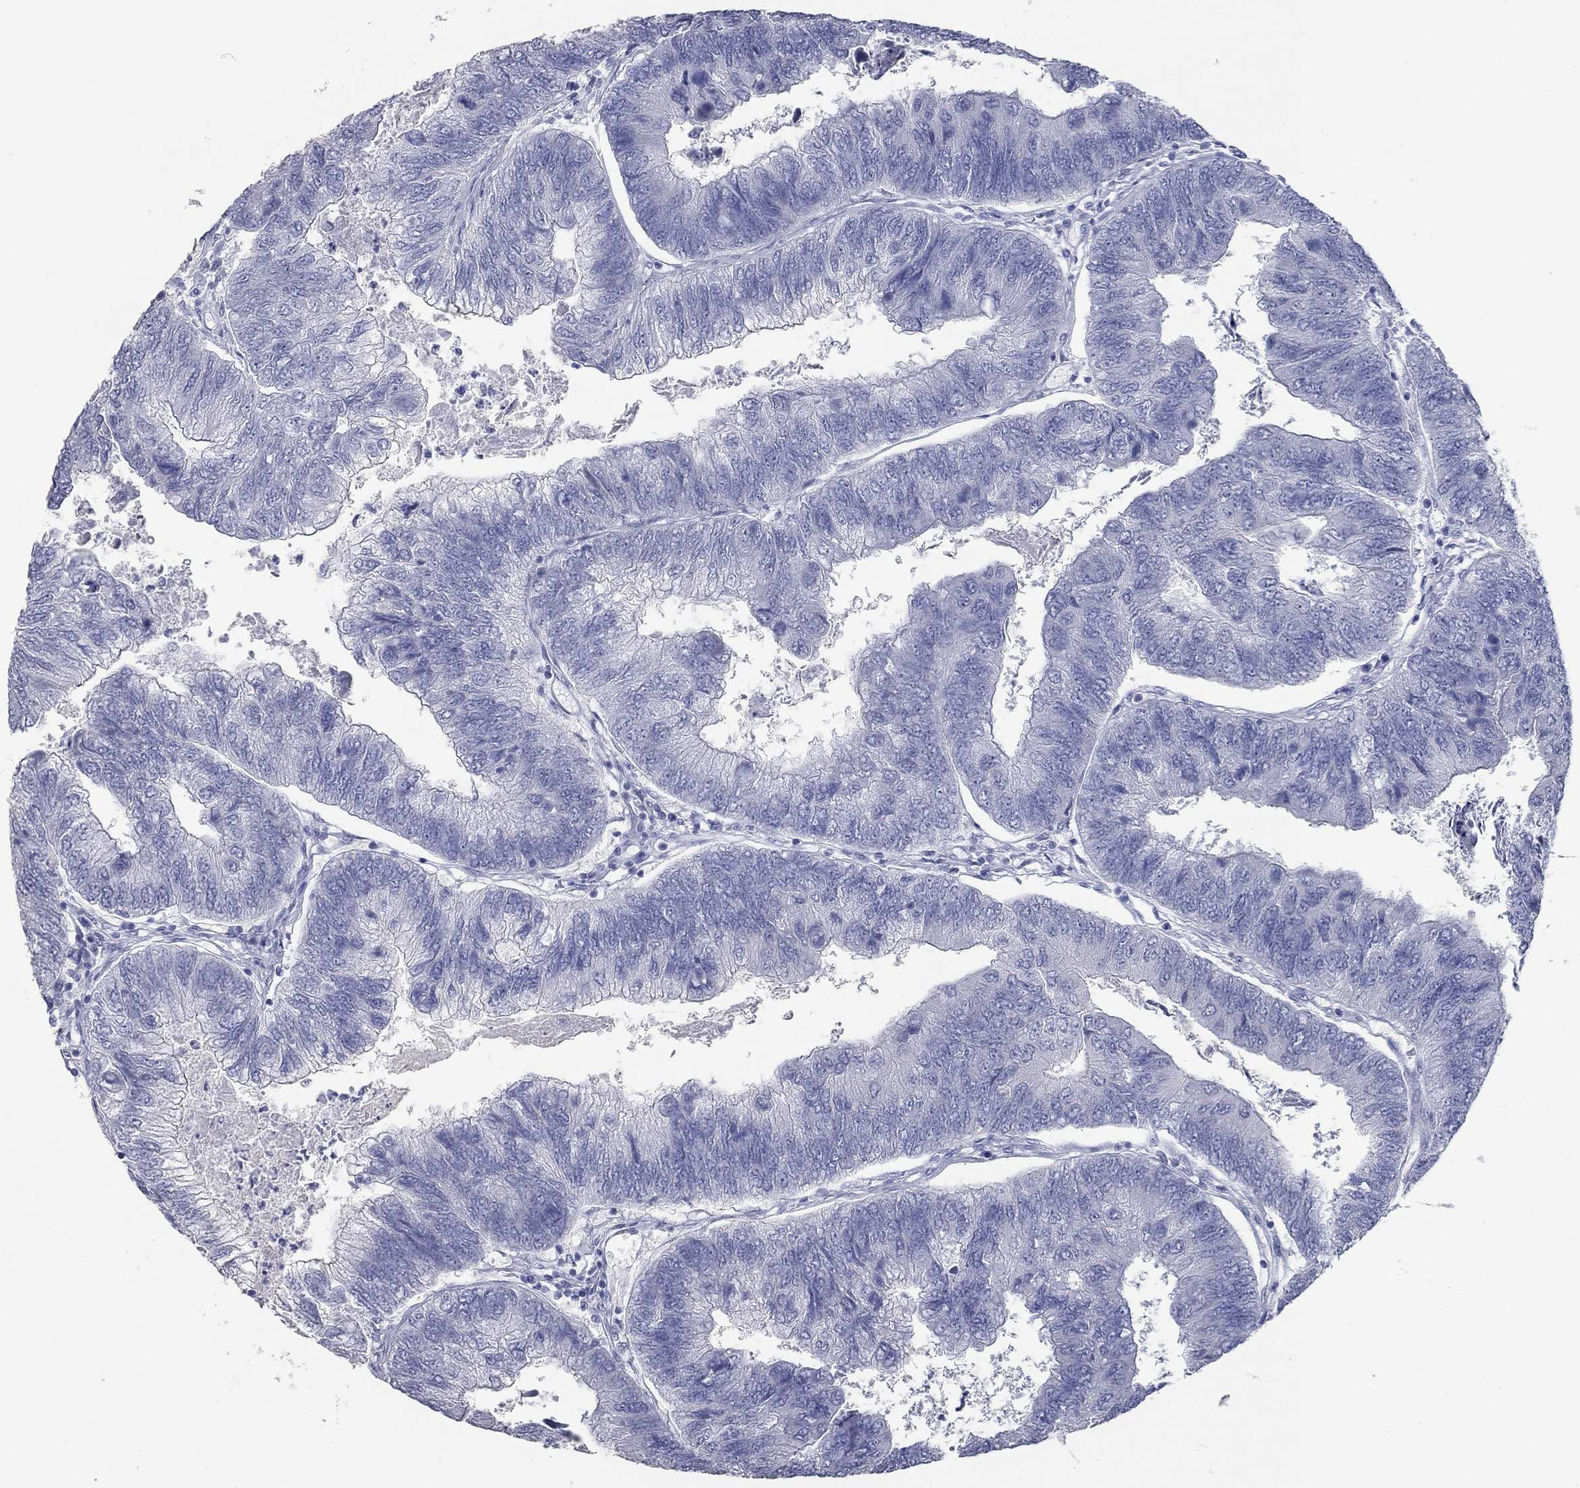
{"staining": {"intensity": "negative", "quantity": "none", "location": "none"}, "tissue": "colorectal cancer", "cell_type": "Tumor cells", "image_type": "cancer", "snomed": [{"axis": "morphology", "description": "Adenocarcinoma, NOS"}, {"axis": "topography", "description": "Colon"}], "caption": "This is an immunohistochemistry (IHC) image of colorectal cancer. There is no expression in tumor cells.", "gene": "TAC1", "patient": {"sex": "female", "age": 67}}